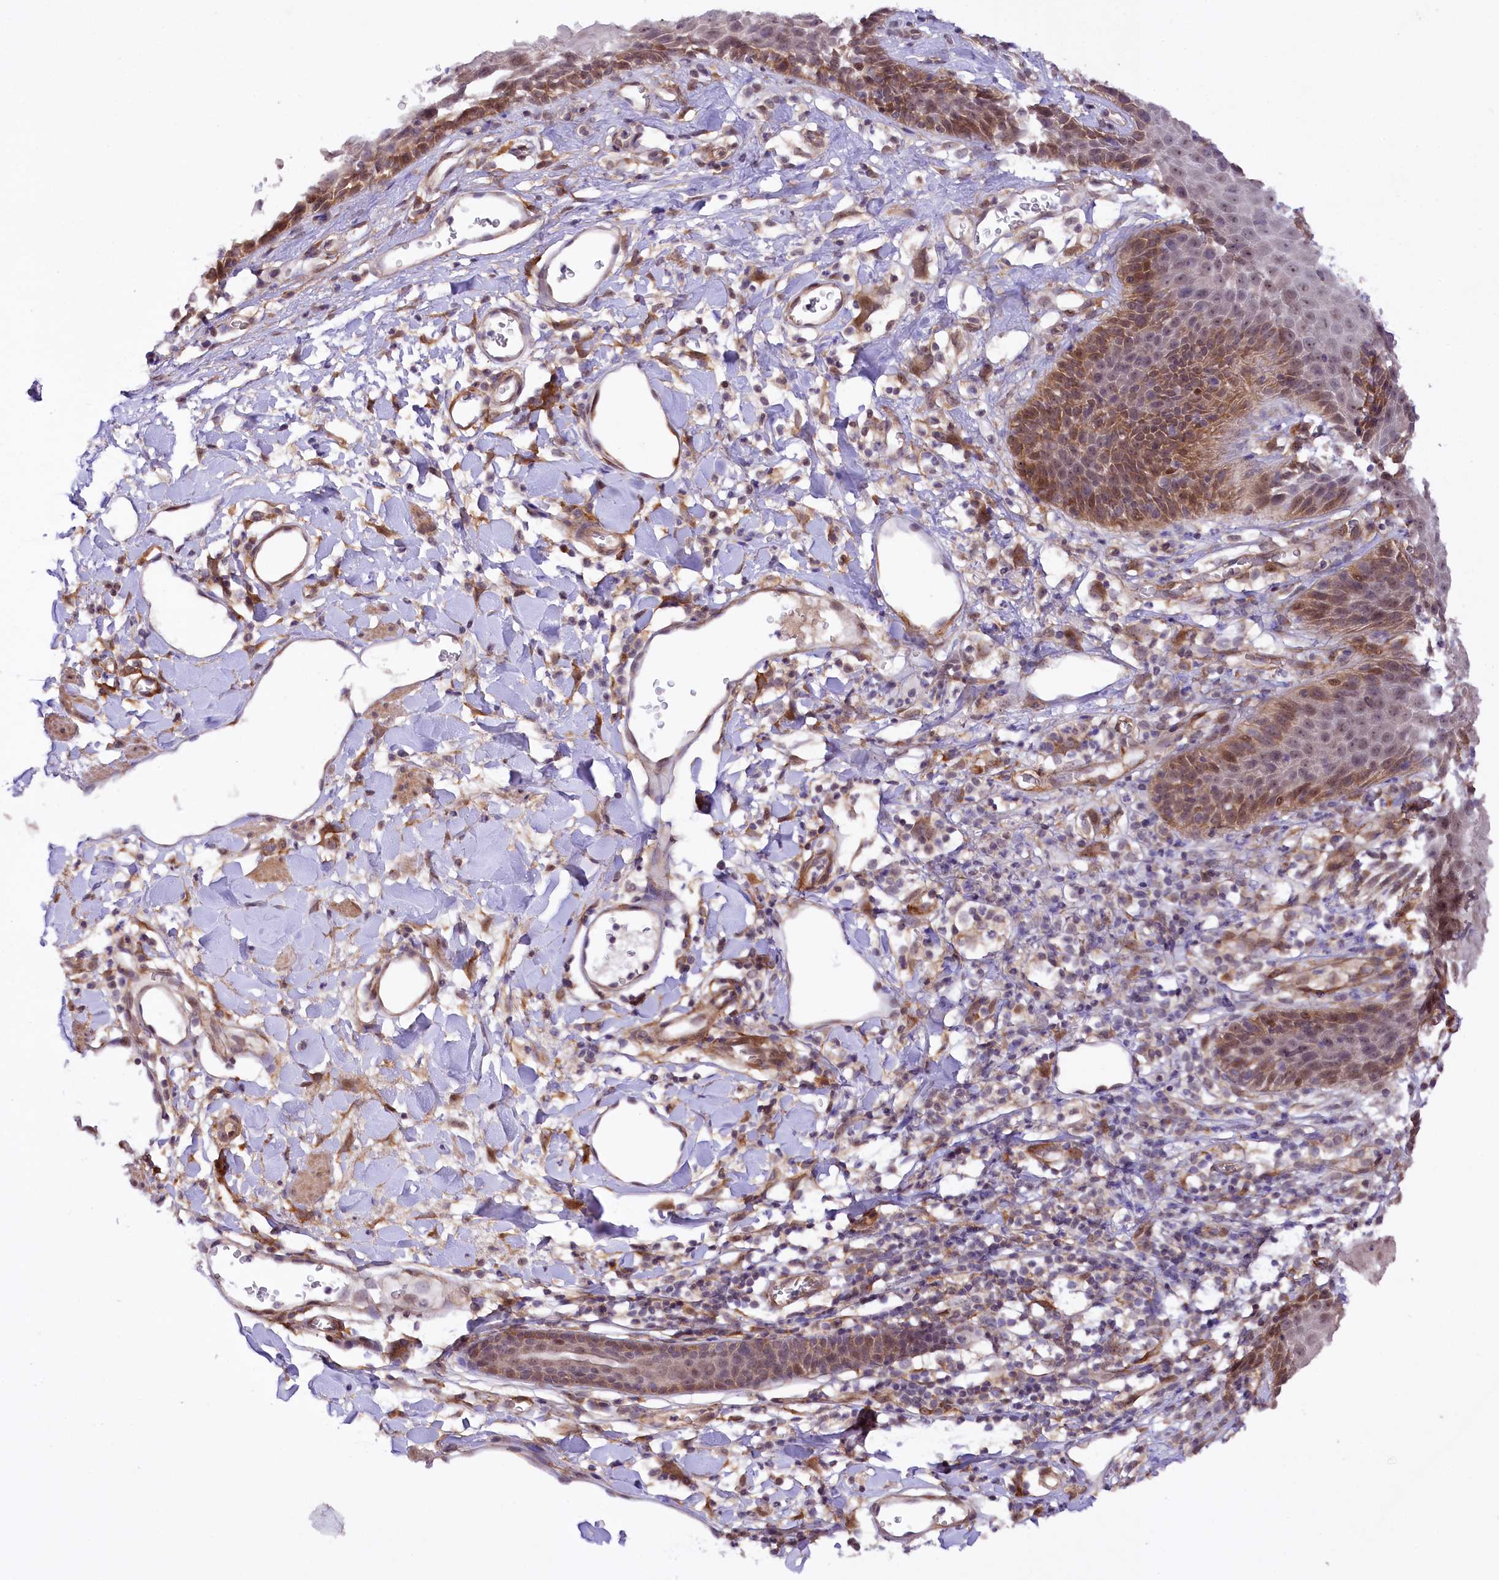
{"staining": {"intensity": "moderate", "quantity": "25%-75%", "location": "cytoplasmic/membranous,nuclear"}, "tissue": "skin", "cell_type": "Epidermal cells", "image_type": "normal", "snomed": [{"axis": "morphology", "description": "Normal tissue, NOS"}, {"axis": "topography", "description": "Vulva"}], "caption": "Human skin stained with a brown dye exhibits moderate cytoplasmic/membranous,nuclear positive positivity in about 25%-75% of epidermal cells.", "gene": "PHLDB1", "patient": {"sex": "female", "age": 68}}